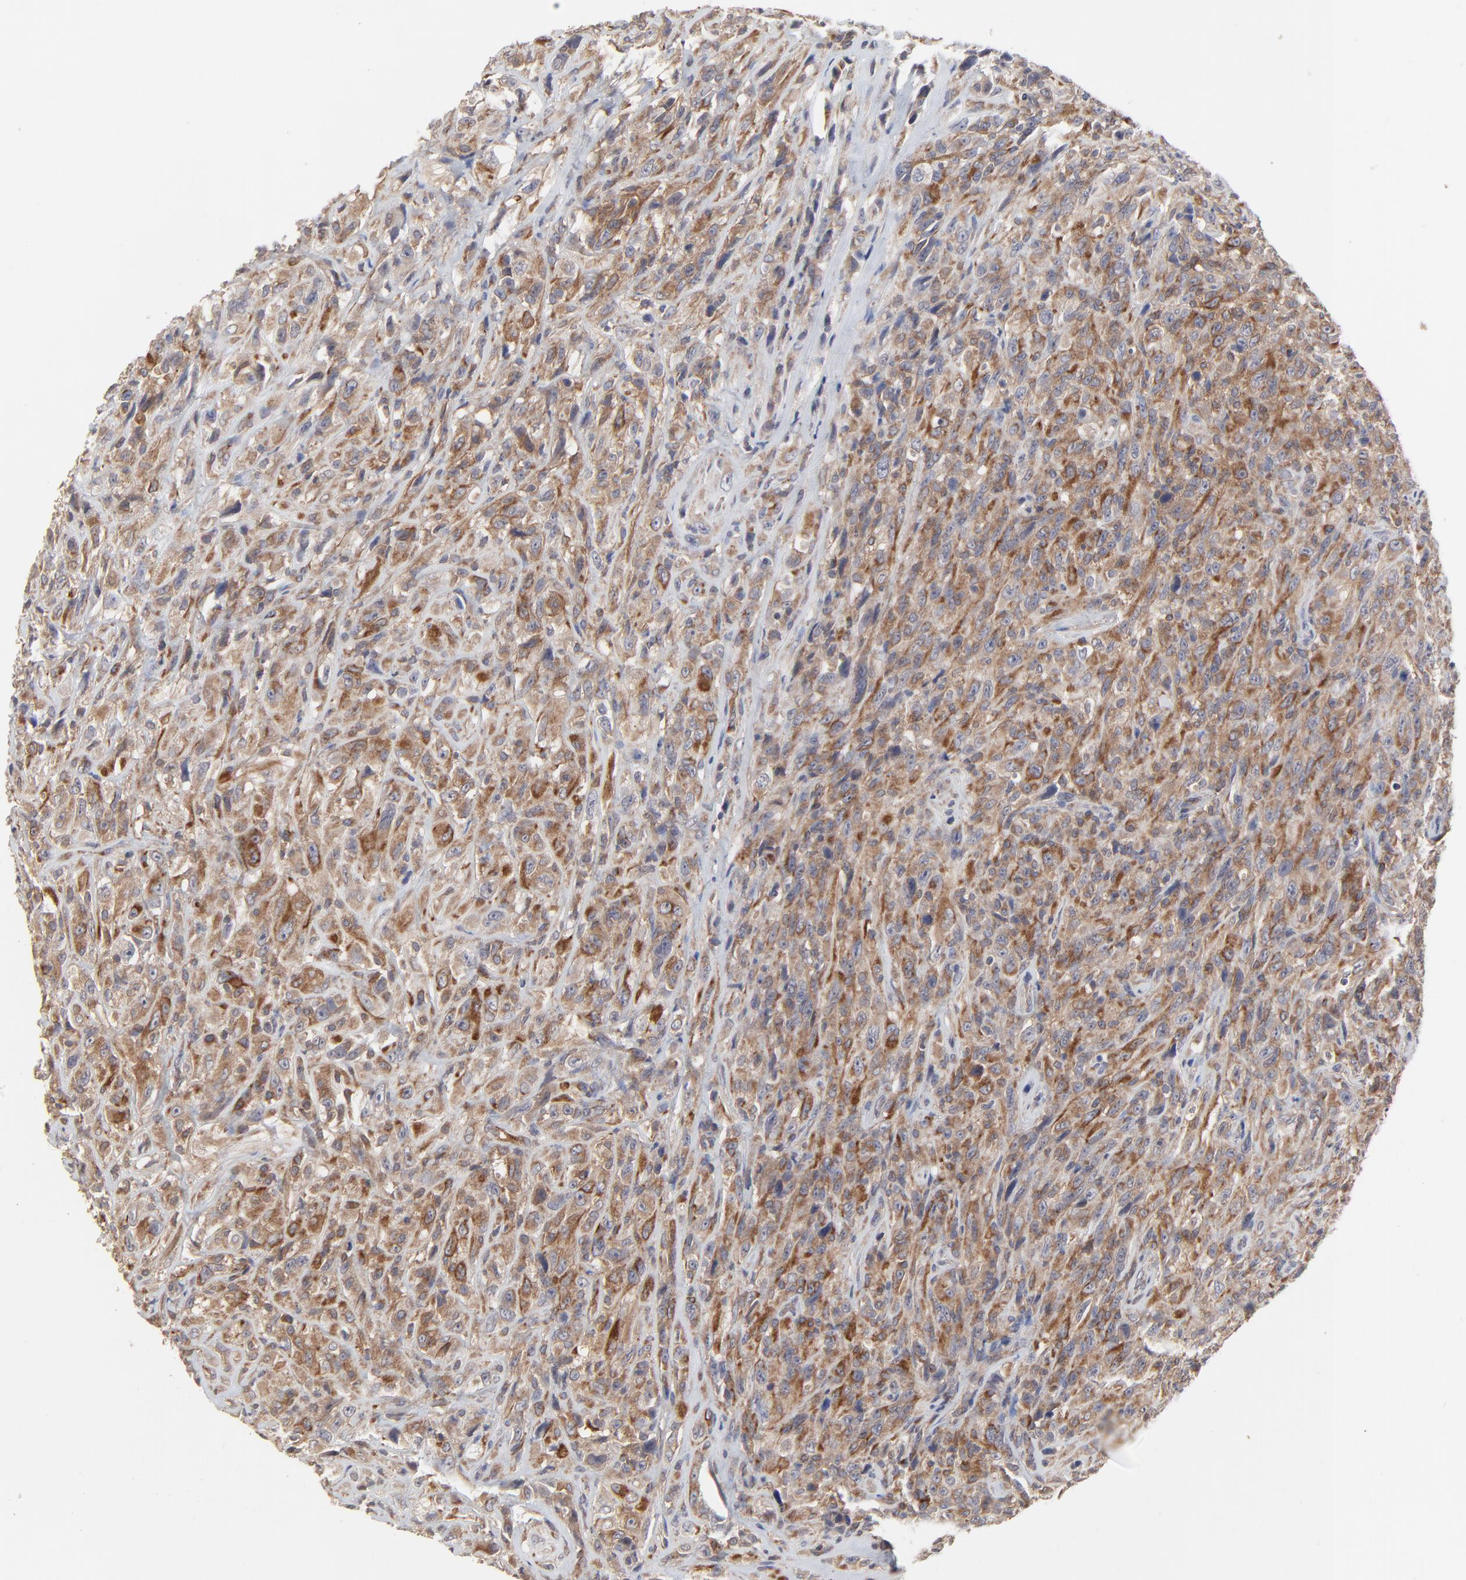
{"staining": {"intensity": "weak", "quantity": ">75%", "location": "cytoplasmic/membranous"}, "tissue": "glioma", "cell_type": "Tumor cells", "image_type": "cancer", "snomed": [{"axis": "morphology", "description": "Glioma, malignant, High grade"}, {"axis": "topography", "description": "Brain"}], "caption": "A brown stain labels weak cytoplasmic/membranous expression of a protein in malignant glioma (high-grade) tumor cells.", "gene": "RAB9A", "patient": {"sex": "male", "age": 48}}